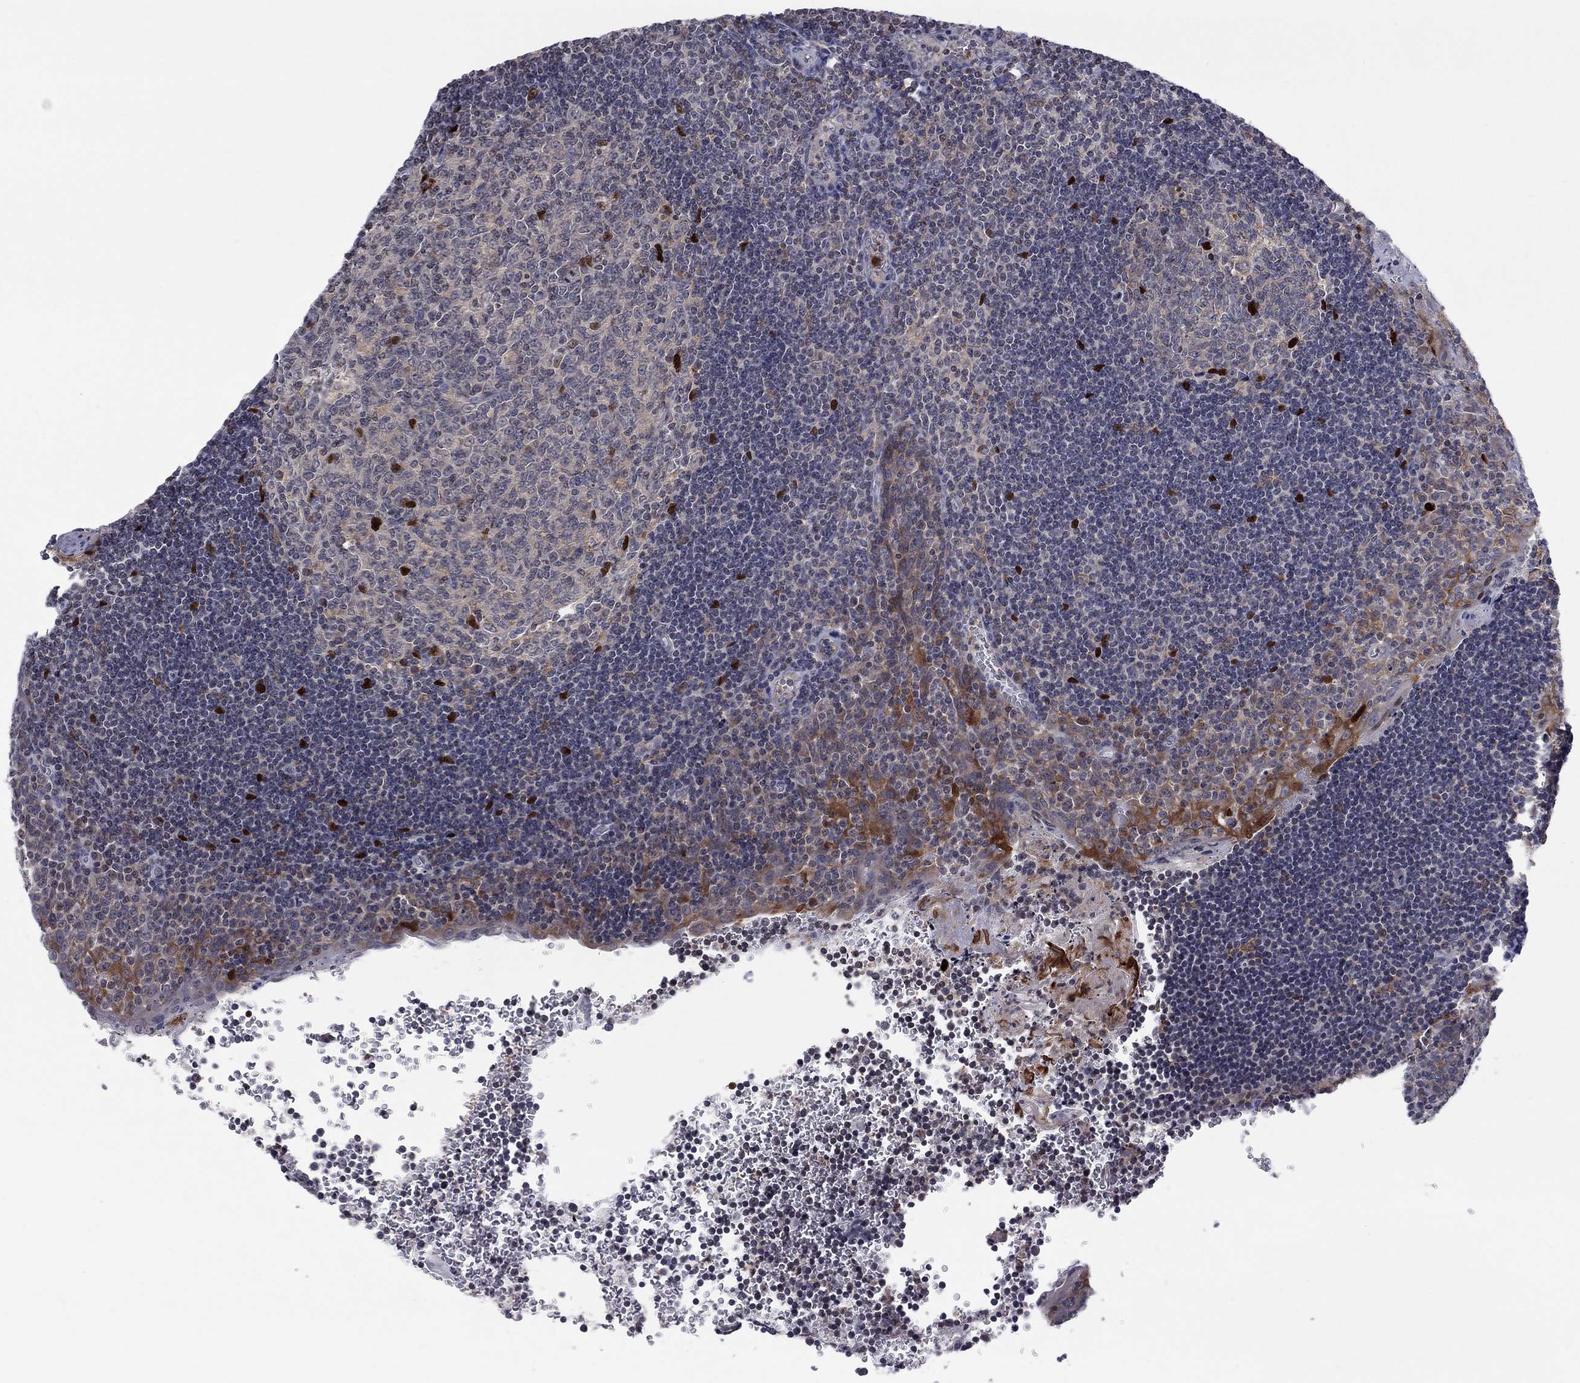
{"staining": {"intensity": "strong", "quantity": "<25%", "location": "nuclear"}, "tissue": "tonsil", "cell_type": "Germinal center cells", "image_type": "normal", "snomed": [{"axis": "morphology", "description": "Normal tissue, NOS"}, {"axis": "morphology", "description": "Inflammation, NOS"}, {"axis": "topography", "description": "Tonsil"}], "caption": "Immunohistochemical staining of normal human tonsil demonstrates <25% levels of strong nuclear protein expression in about <25% of germinal center cells. (IHC, brightfield microscopy, high magnification).", "gene": "ZNHIT3", "patient": {"sex": "female", "age": 31}}